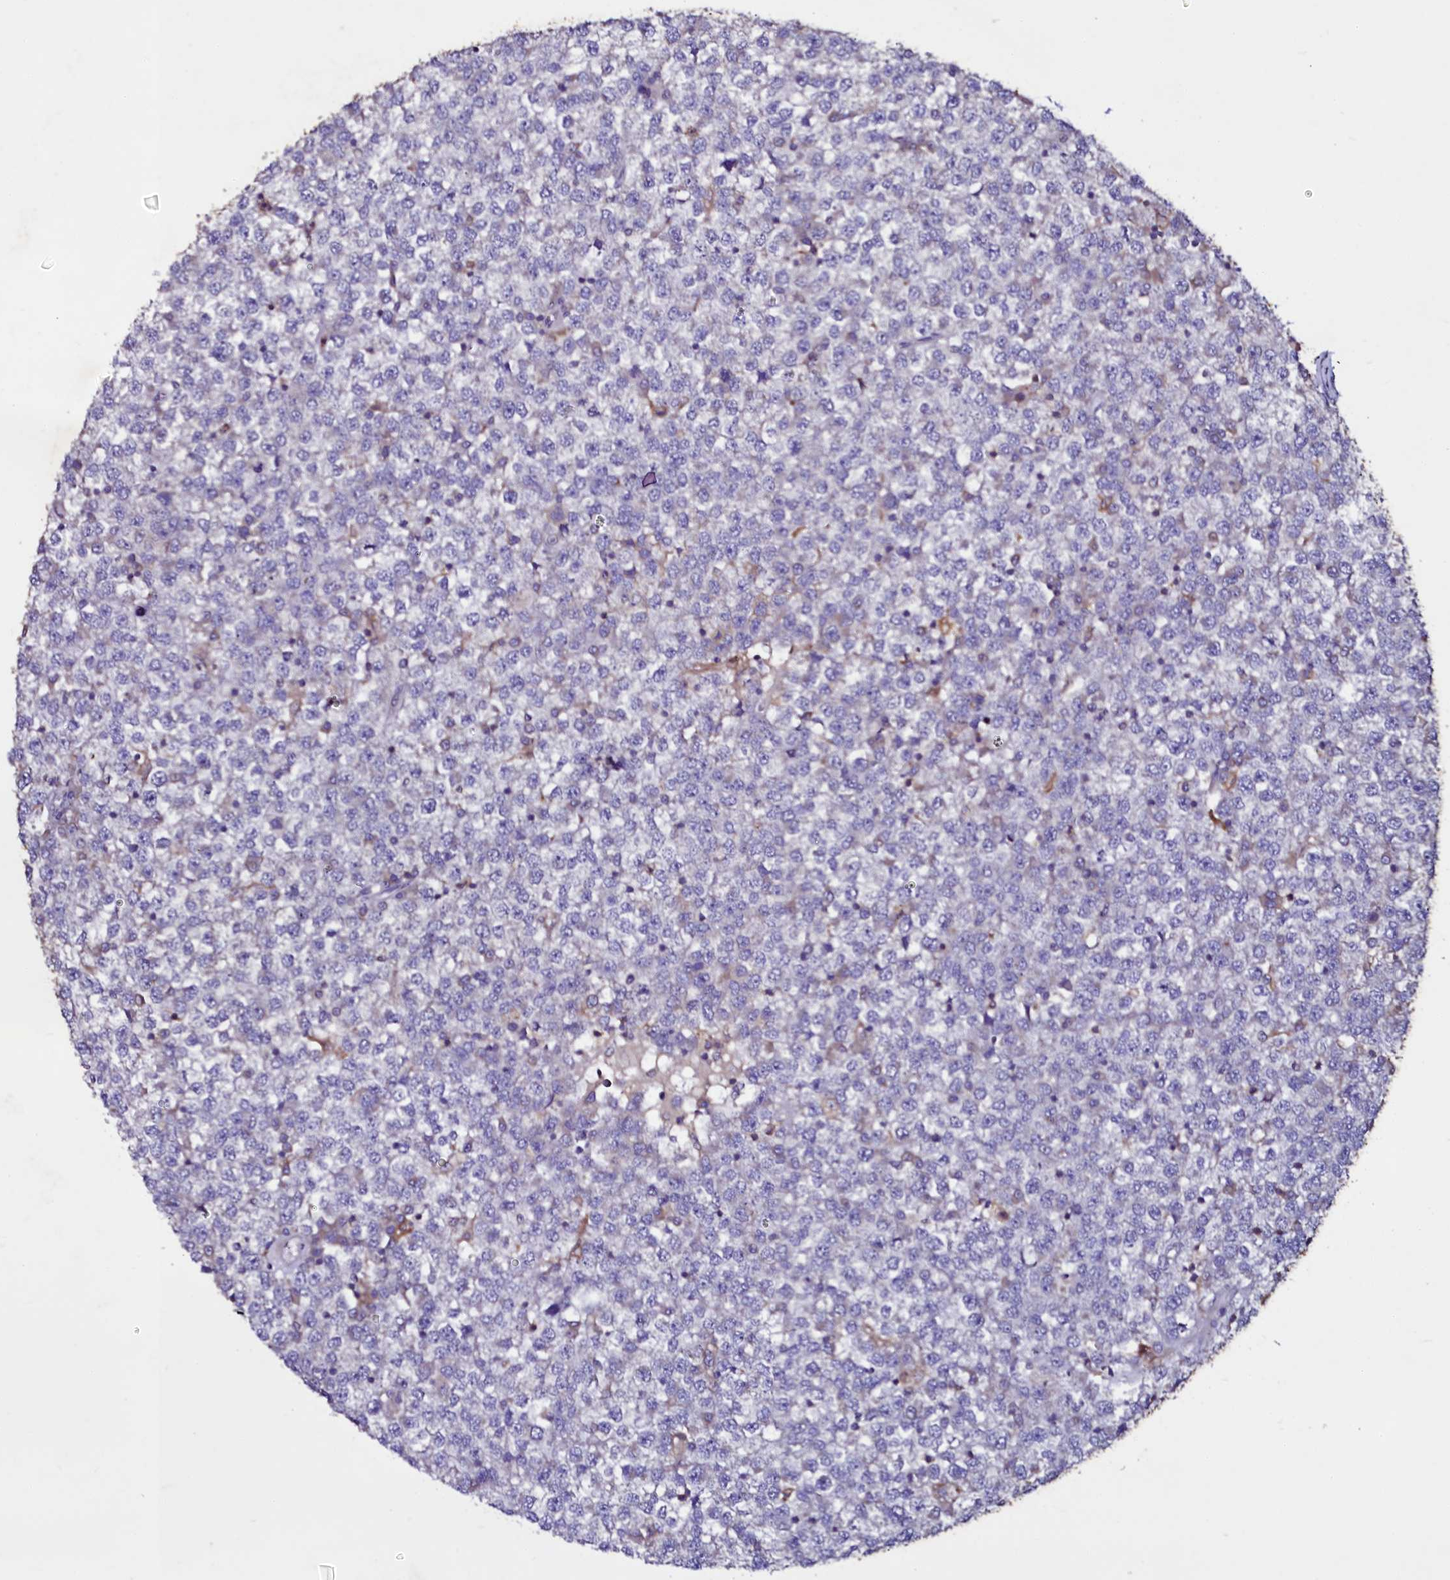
{"staining": {"intensity": "negative", "quantity": "none", "location": "none"}, "tissue": "testis cancer", "cell_type": "Tumor cells", "image_type": "cancer", "snomed": [{"axis": "morphology", "description": "Seminoma, NOS"}, {"axis": "topography", "description": "Testis"}], "caption": "Tumor cells show no significant protein positivity in testis cancer.", "gene": "SELENOT", "patient": {"sex": "male", "age": 65}}